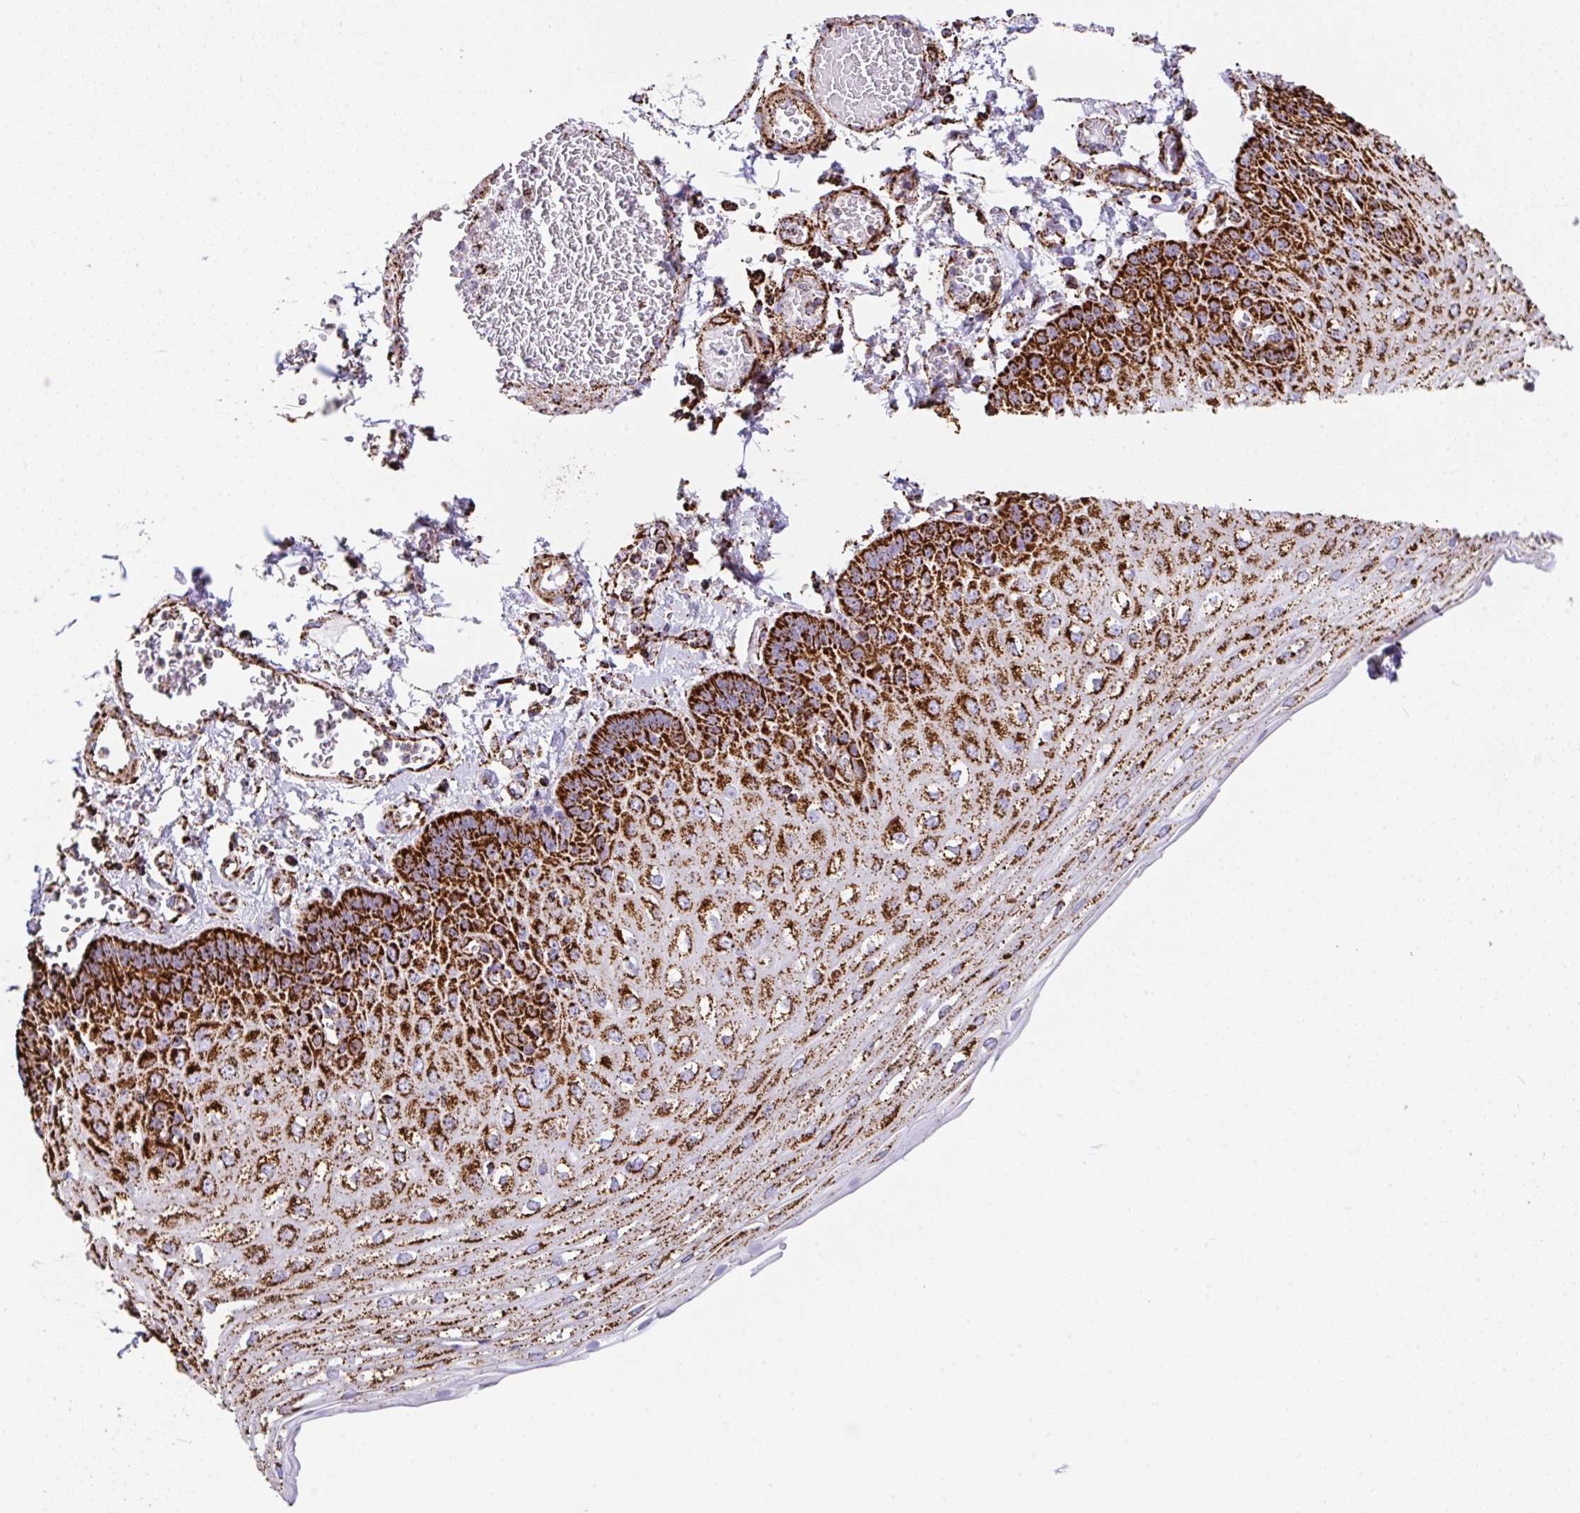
{"staining": {"intensity": "strong", "quantity": ">75%", "location": "cytoplasmic/membranous"}, "tissue": "esophagus", "cell_type": "Squamous epithelial cells", "image_type": "normal", "snomed": [{"axis": "morphology", "description": "Normal tissue, NOS"}, {"axis": "morphology", "description": "Adenocarcinoma, NOS"}, {"axis": "topography", "description": "Esophagus"}], "caption": "Esophagus was stained to show a protein in brown. There is high levels of strong cytoplasmic/membranous staining in about >75% of squamous epithelial cells. (DAB (3,3'-diaminobenzidine) IHC, brown staining for protein, blue staining for nuclei).", "gene": "ANKRD33B", "patient": {"sex": "male", "age": 81}}